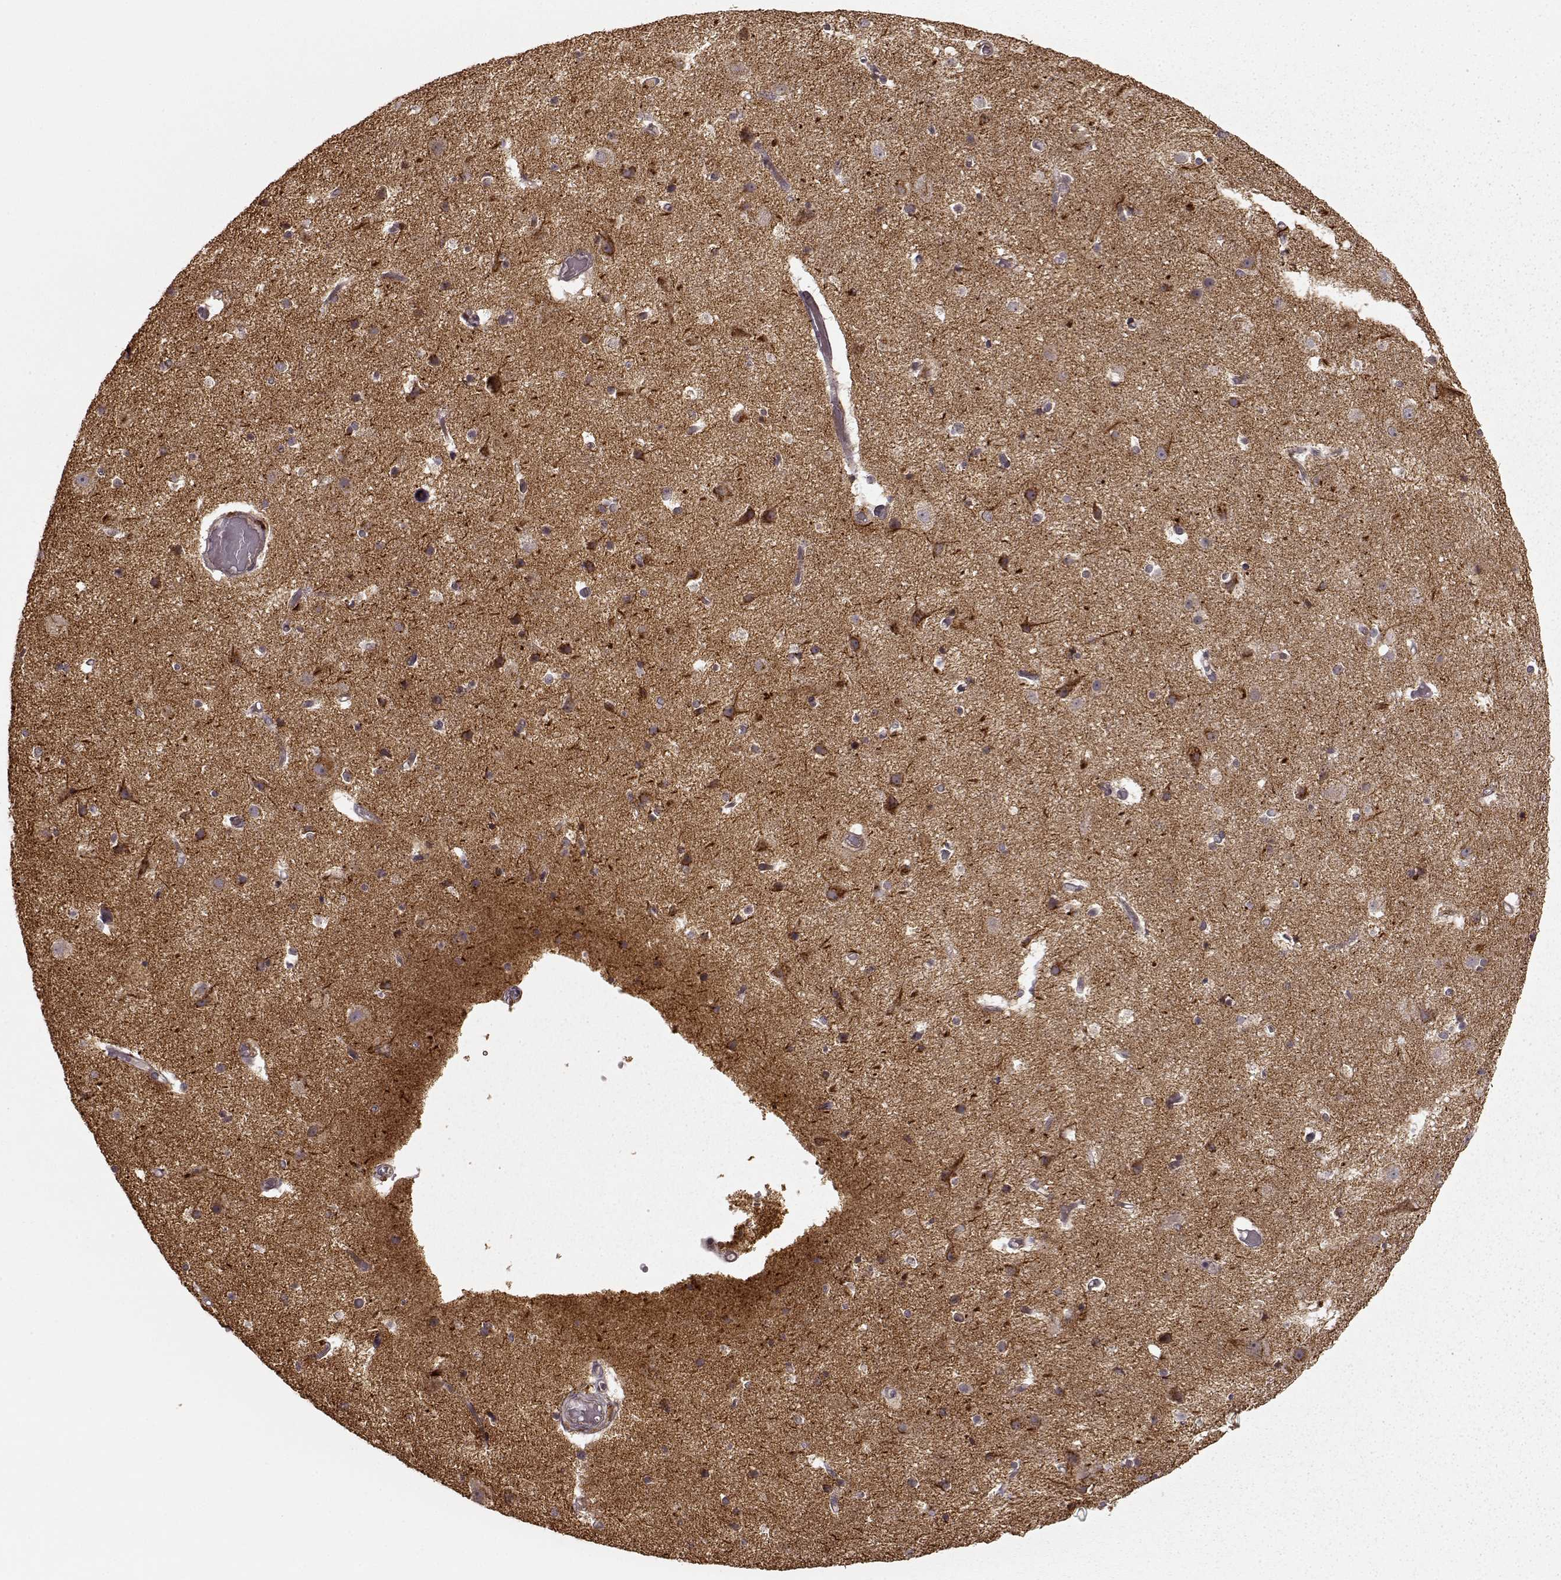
{"staining": {"intensity": "negative", "quantity": "none", "location": "none"}, "tissue": "cerebral cortex", "cell_type": "Endothelial cells", "image_type": "normal", "snomed": [{"axis": "morphology", "description": "Normal tissue, NOS"}, {"axis": "topography", "description": "Cerebral cortex"}], "caption": "This image is of unremarkable cerebral cortex stained with immunohistochemistry to label a protein in brown with the nuclei are counter-stained blue. There is no positivity in endothelial cells.", "gene": "SLC12A9", "patient": {"sex": "female", "age": 52}}